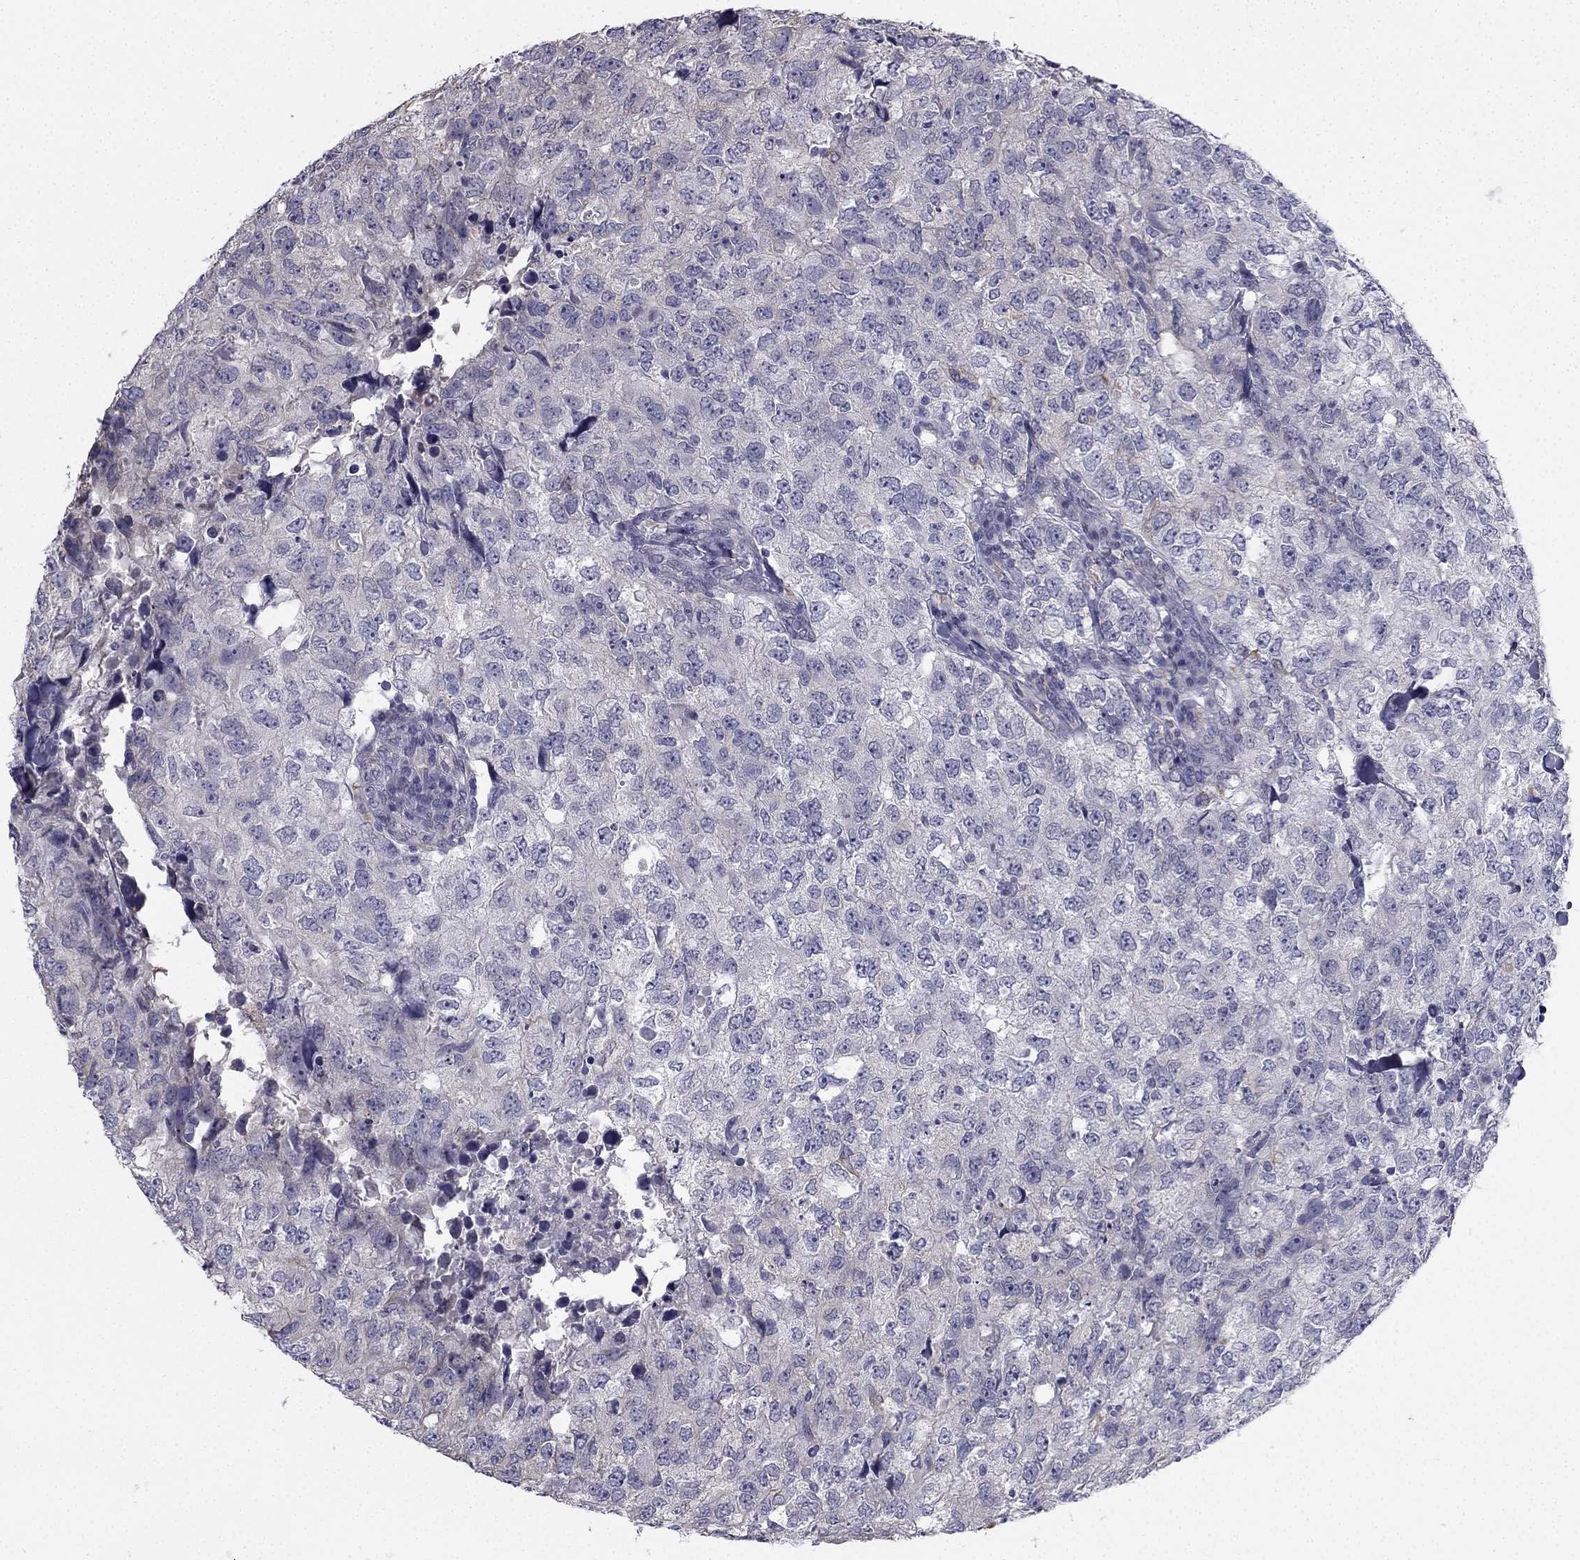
{"staining": {"intensity": "negative", "quantity": "none", "location": "none"}, "tissue": "breast cancer", "cell_type": "Tumor cells", "image_type": "cancer", "snomed": [{"axis": "morphology", "description": "Duct carcinoma"}, {"axis": "topography", "description": "Breast"}], "caption": "Immunohistochemistry histopathology image of neoplastic tissue: human breast cancer (invasive ductal carcinoma) stained with DAB demonstrates no significant protein staining in tumor cells. (Stains: DAB IHC with hematoxylin counter stain, Microscopy: brightfield microscopy at high magnification).", "gene": "CCDC40", "patient": {"sex": "female", "age": 30}}